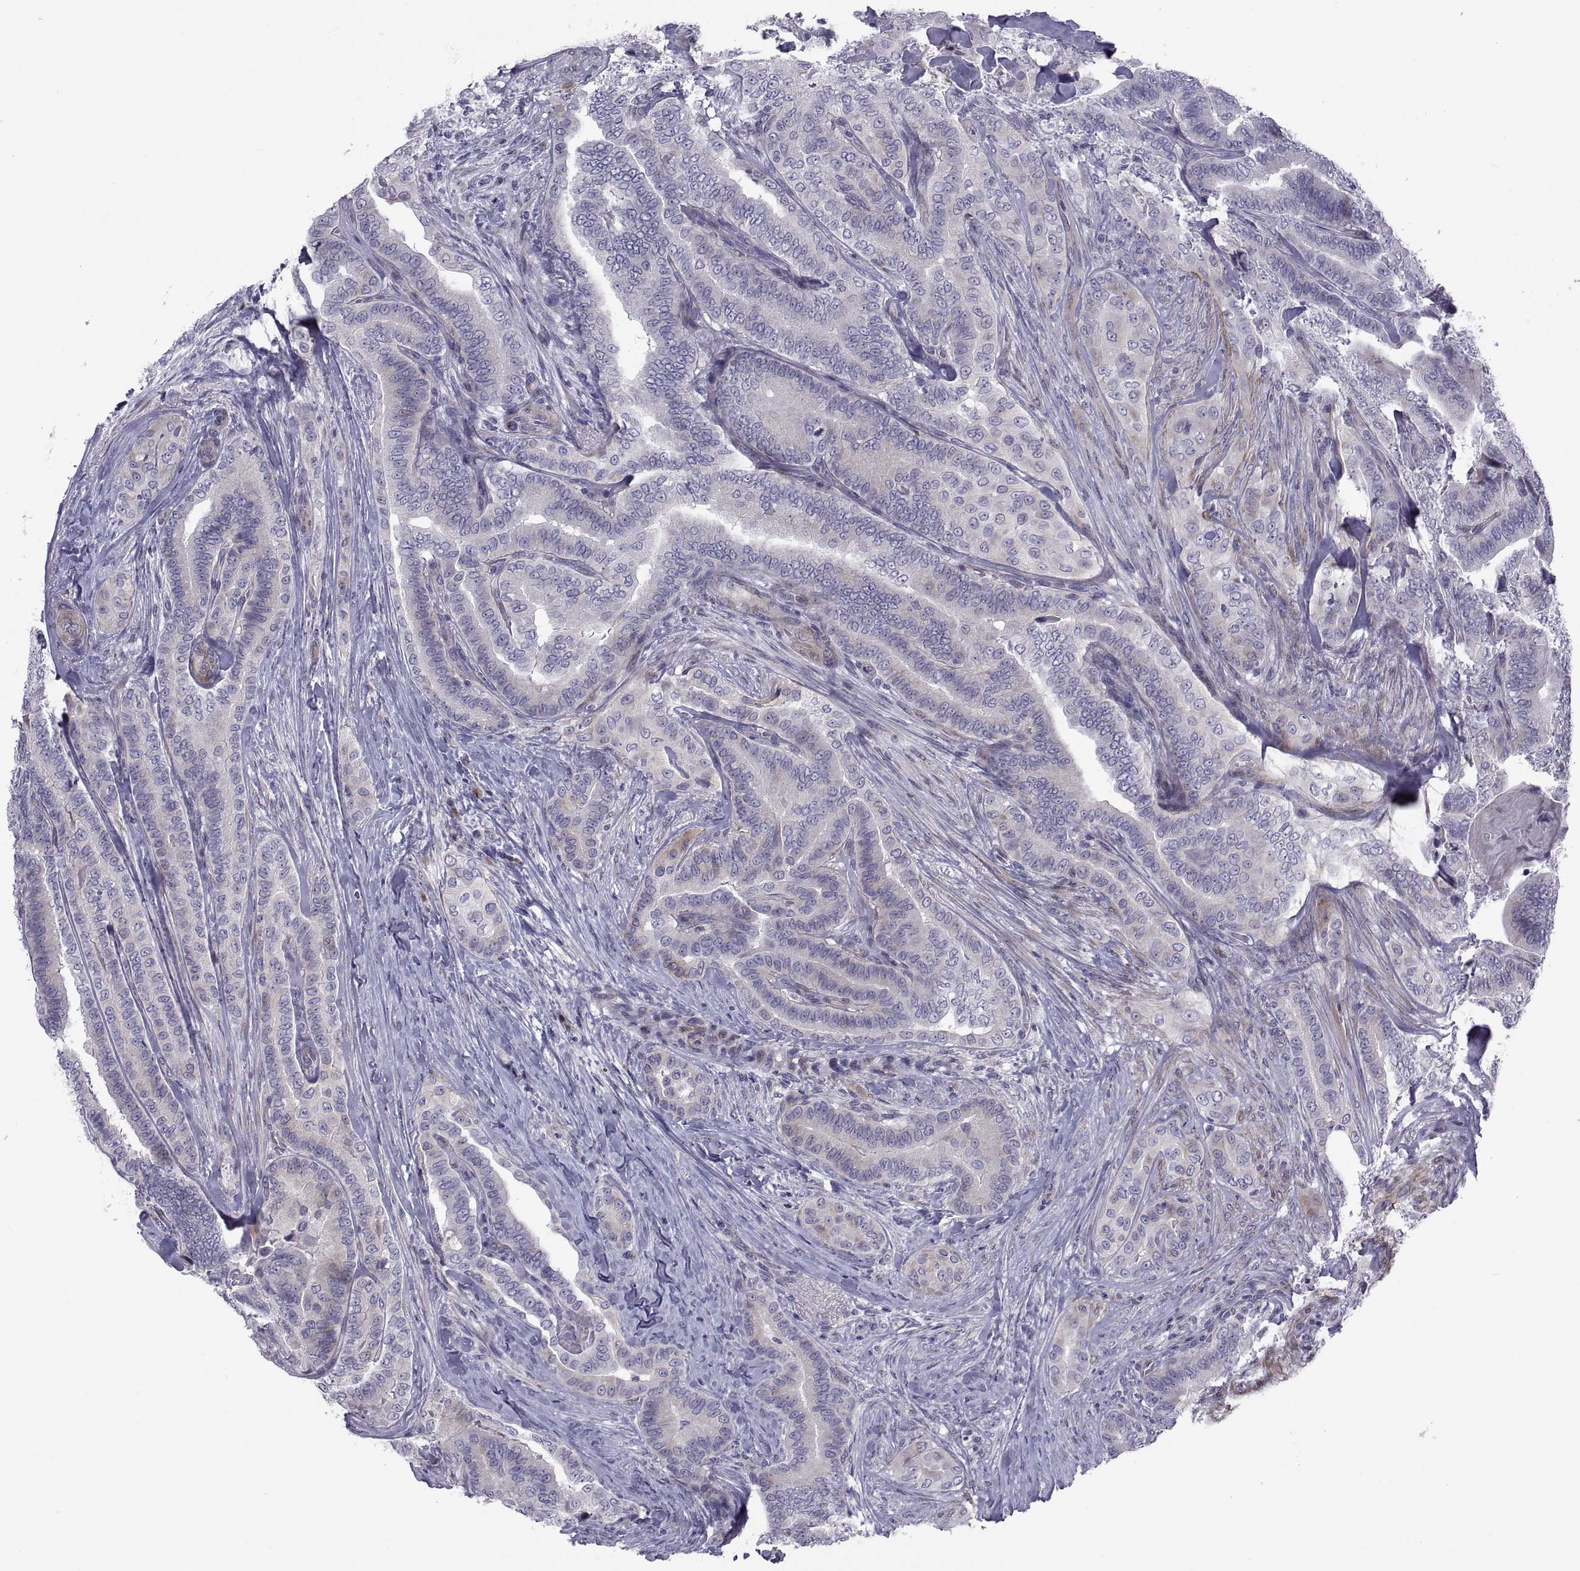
{"staining": {"intensity": "negative", "quantity": "none", "location": "none"}, "tissue": "thyroid cancer", "cell_type": "Tumor cells", "image_type": "cancer", "snomed": [{"axis": "morphology", "description": "Papillary adenocarcinoma, NOS"}, {"axis": "topography", "description": "Thyroid gland"}], "caption": "DAB (3,3'-diaminobenzidine) immunohistochemical staining of thyroid papillary adenocarcinoma displays no significant expression in tumor cells. (Stains: DAB IHC with hematoxylin counter stain, Microscopy: brightfield microscopy at high magnification).", "gene": "TMEM158", "patient": {"sex": "male", "age": 61}}